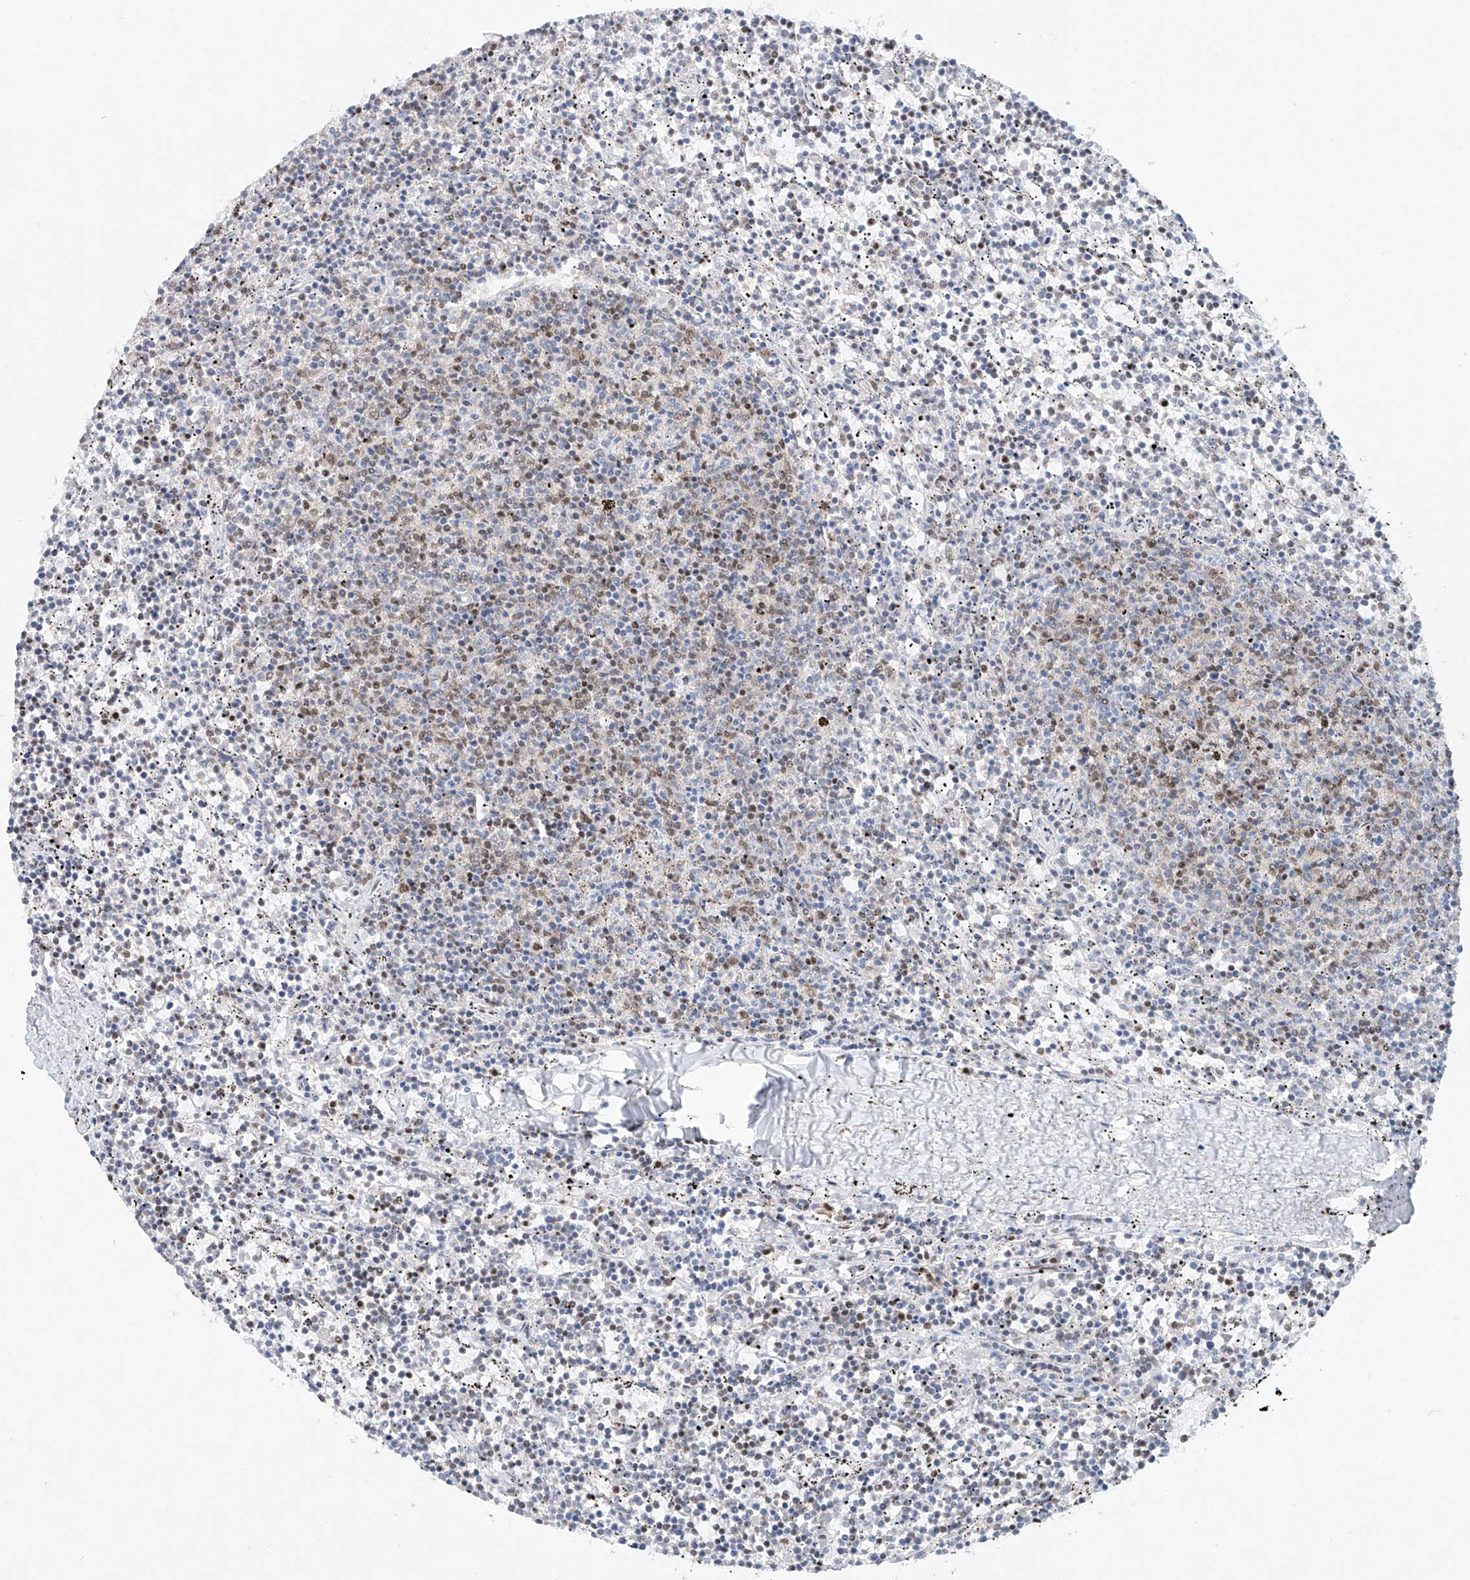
{"staining": {"intensity": "moderate", "quantity": "<25%", "location": "nuclear"}, "tissue": "lymphoma", "cell_type": "Tumor cells", "image_type": "cancer", "snomed": [{"axis": "morphology", "description": "Malignant lymphoma, non-Hodgkin's type, Low grade"}, {"axis": "topography", "description": "Spleen"}], "caption": "Tumor cells display low levels of moderate nuclear expression in approximately <25% of cells in human lymphoma. (Stains: DAB (3,3'-diaminobenzidine) in brown, nuclei in blue, Microscopy: brightfield microscopy at high magnification).", "gene": "TAF4", "patient": {"sex": "female", "age": 50}}